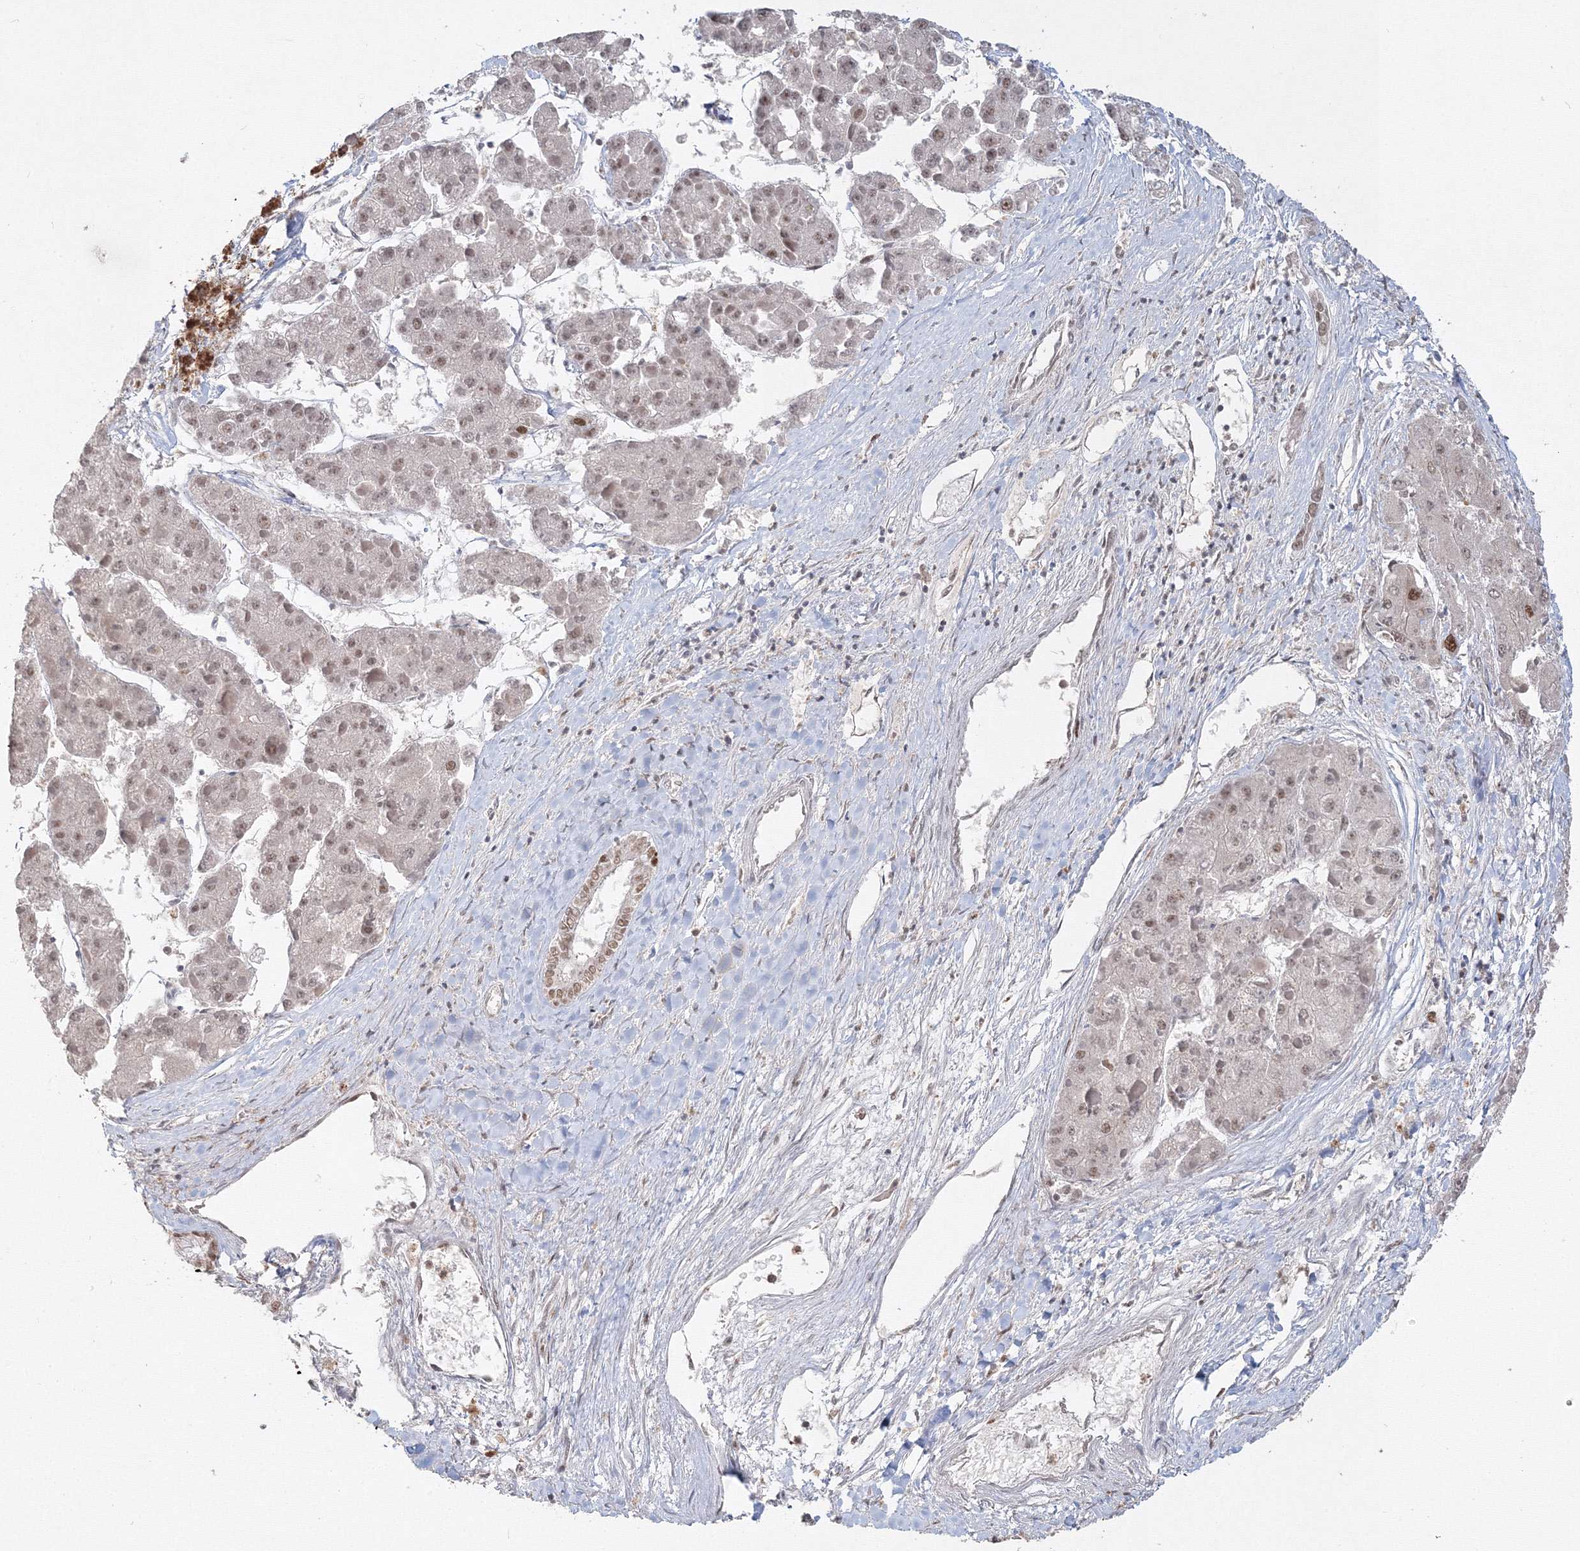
{"staining": {"intensity": "weak", "quantity": "<25%", "location": "nuclear"}, "tissue": "liver cancer", "cell_type": "Tumor cells", "image_type": "cancer", "snomed": [{"axis": "morphology", "description": "Carcinoma, Hepatocellular, NOS"}, {"axis": "topography", "description": "Liver"}], "caption": "The immunohistochemistry (IHC) micrograph has no significant expression in tumor cells of hepatocellular carcinoma (liver) tissue.", "gene": "IWS1", "patient": {"sex": "female", "age": 73}}